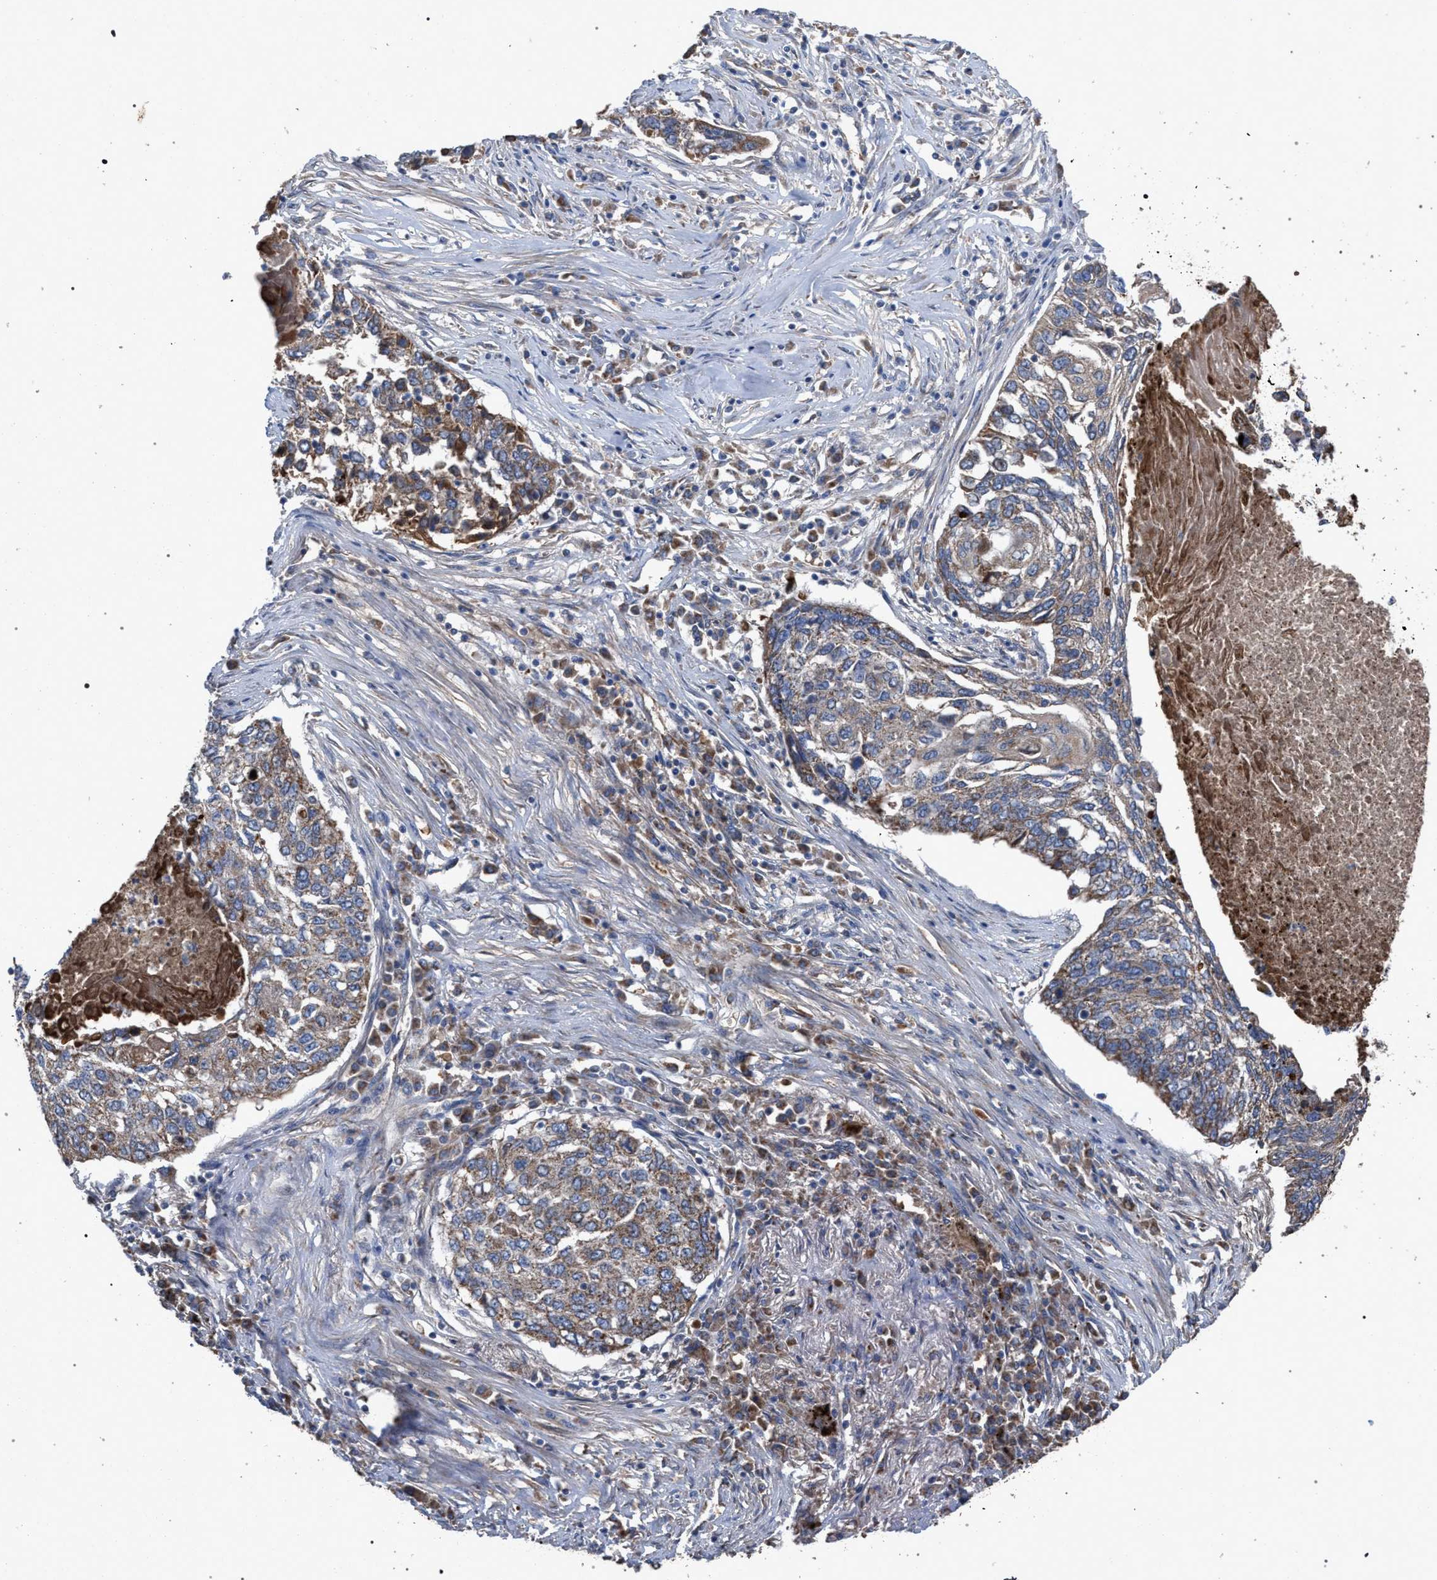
{"staining": {"intensity": "weak", "quantity": ">75%", "location": "cytoplasmic/membranous"}, "tissue": "lung cancer", "cell_type": "Tumor cells", "image_type": "cancer", "snomed": [{"axis": "morphology", "description": "Squamous cell carcinoma, NOS"}, {"axis": "topography", "description": "Lung"}], "caption": "Lung cancer (squamous cell carcinoma) stained with IHC displays weak cytoplasmic/membranous expression in about >75% of tumor cells. The staining was performed using DAB to visualize the protein expression in brown, while the nuclei were stained in blue with hematoxylin (Magnification: 20x).", "gene": "BCL2L12", "patient": {"sex": "female", "age": 63}}